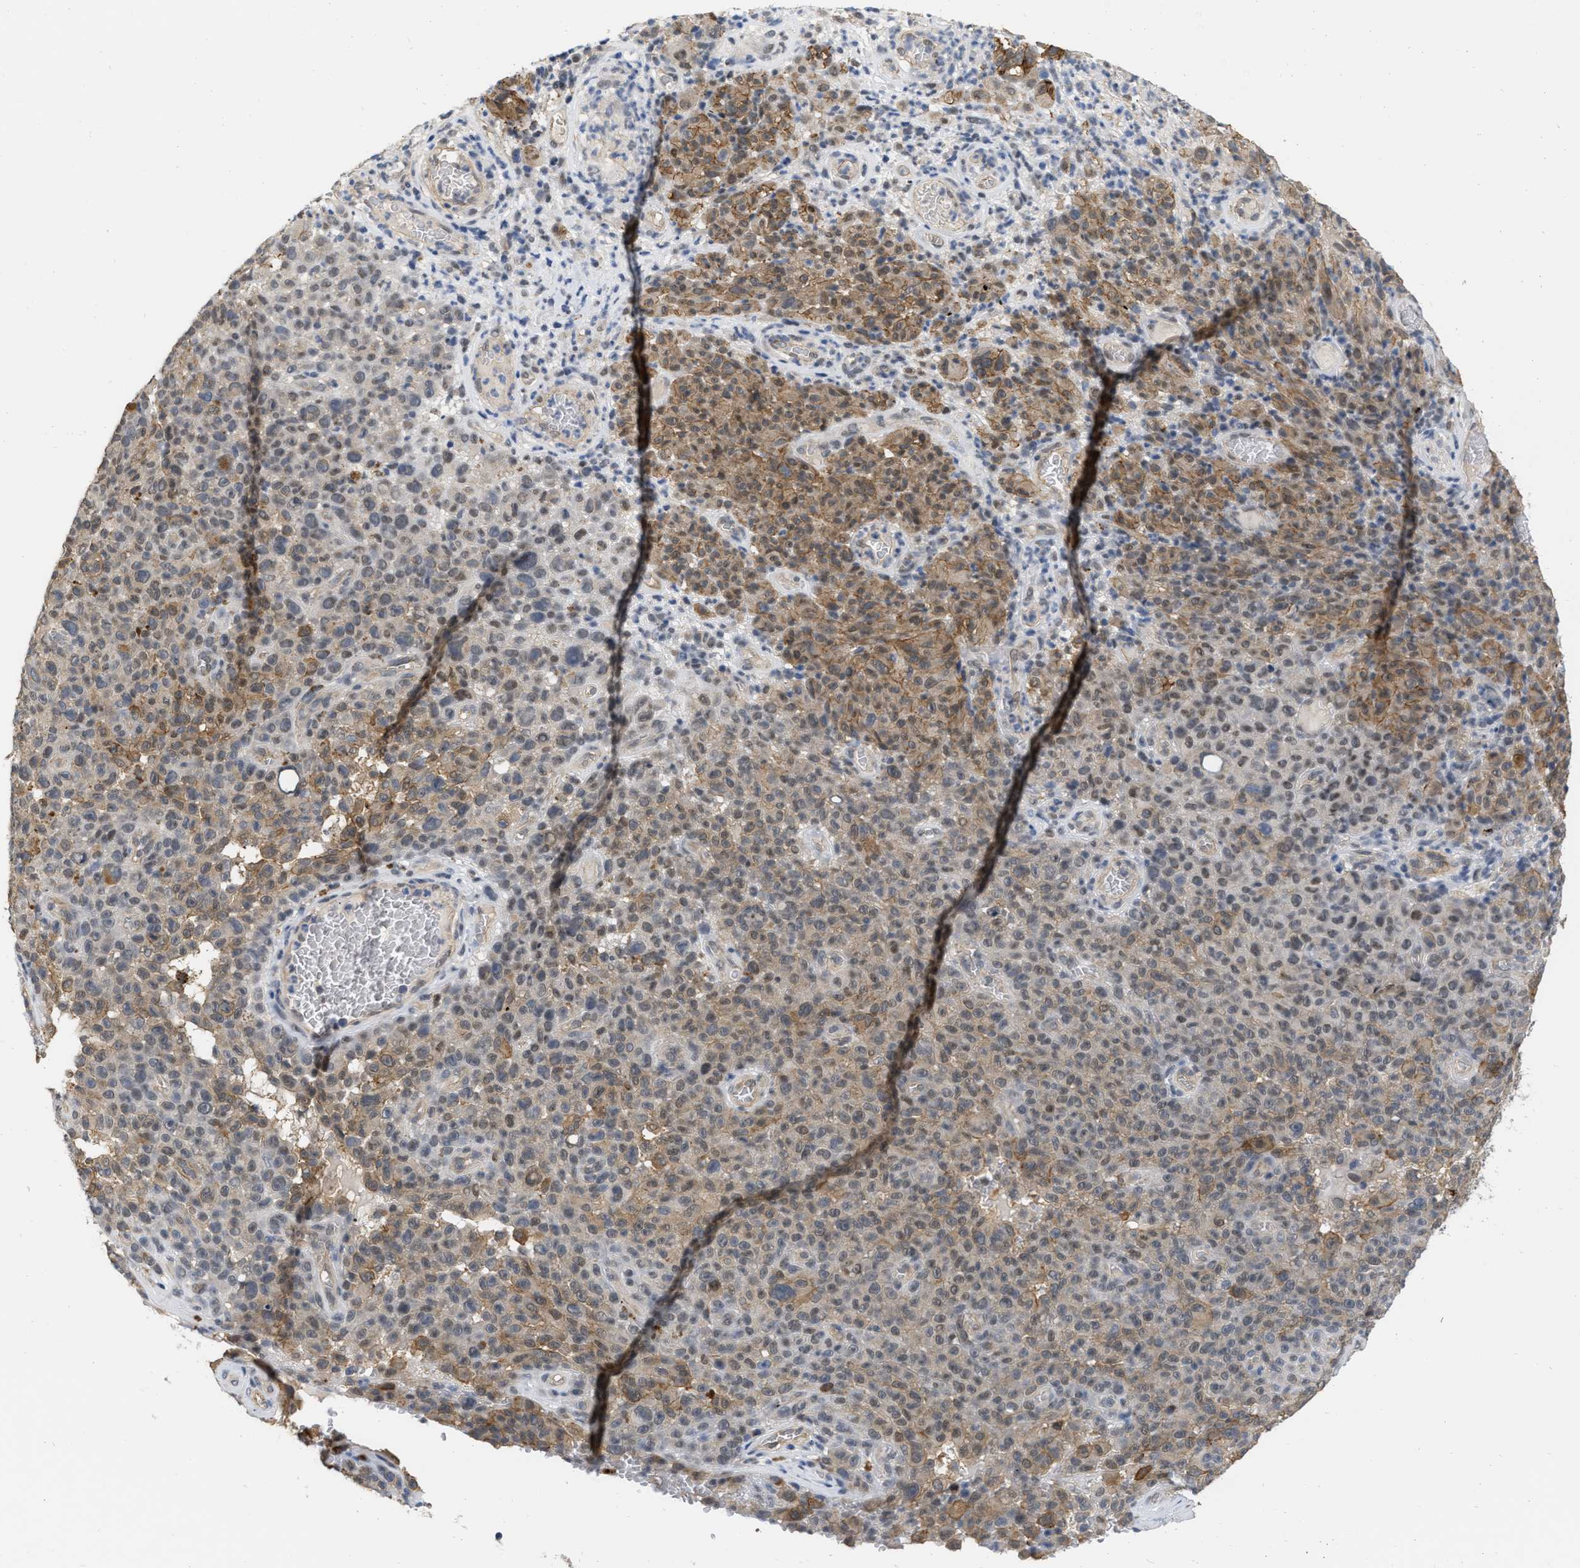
{"staining": {"intensity": "moderate", "quantity": "25%-75%", "location": "cytoplasmic/membranous"}, "tissue": "melanoma", "cell_type": "Tumor cells", "image_type": "cancer", "snomed": [{"axis": "morphology", "description": "Malignant melanoma, NOS"}, {"axis": "topography", "description": "Skin"}], "caption": "Human malignant melanoma stained with a brown dye shows moderate cytoplasmic/membranous positive positivity in approximately 25%-75% of tumor cells.", "gene": "NAPEPLD", "patient": {"sex": "female", "age": 82}}